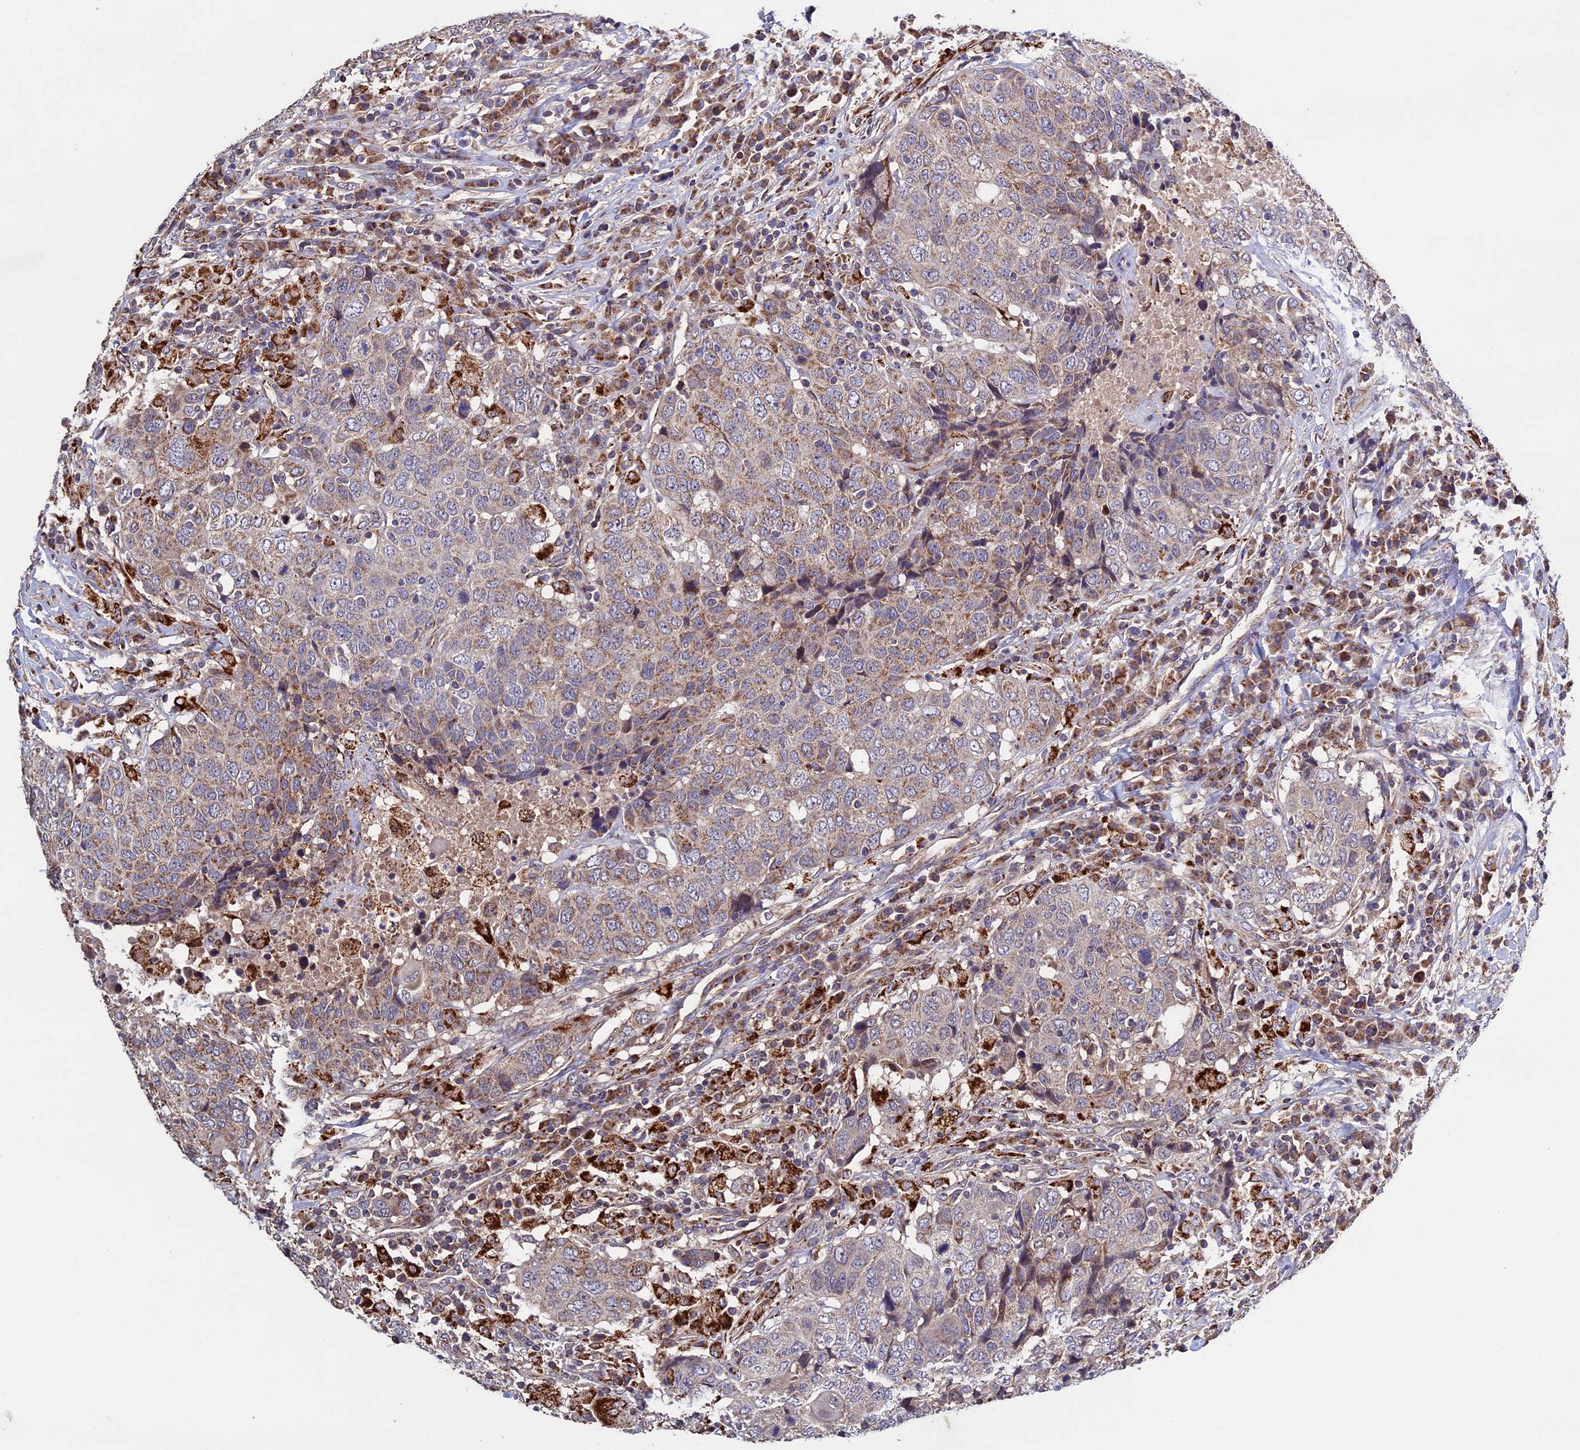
{"staining": {"intensity": "weak", "quantity": "<25%", "location": "cytoplasmic/membranous"}, "tissue": "head and neck cancer", "cell_type": "Tumor cells", "image_type": "cancer", "snomed": [{"axis": "morphology", "description": "Squamous cell carcinoma, NOS"}, {"axis": "topography", "description": "Head-Neck"}], "caption": "DAB (3,3'-diaminobenzidine) immunohistochemical staining of head and neck squamous cell carcinoma reveals no significant expression in tumor cells.", "gene": "RNF17", "patient": {"sex": "male", "age": 66}}